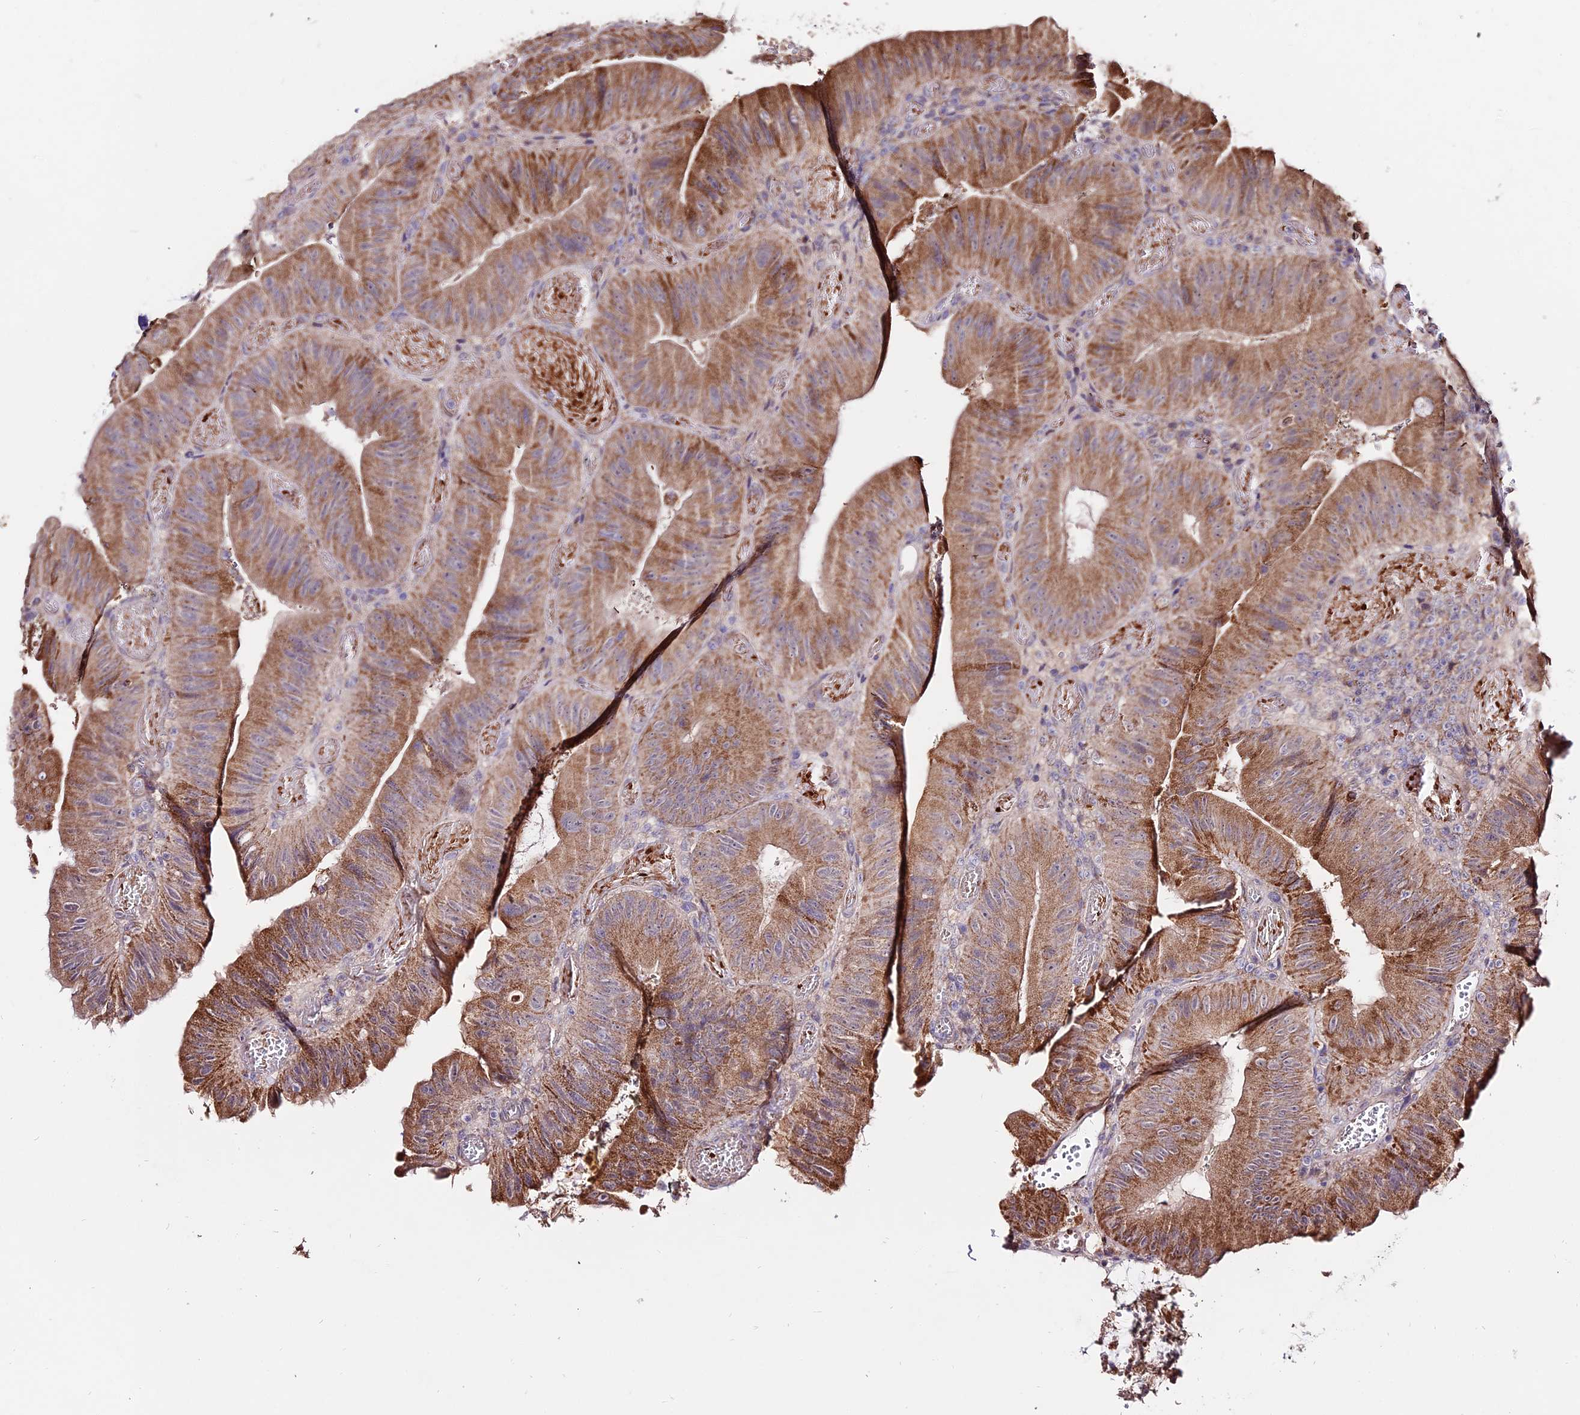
{"staining": {"intensity": "moderate", "quantity": ">75%", "location": "cytoplasmic/membranous"}, "tissue": "colorectal cancer", "cell_type": "Tumor cells", "image_type": "cancer", "snomed": [{"axis": "morphology", "description": "Adenocarcinoma, NOS"}, {"axis": "topography", "description": "Colon"}], "caption": "Approximately >75% of tumor cells in human colorectal adenocarcinoma exhibit moderate cytoplasmic/membranous protein staining as visualized by brown immunohistochemical staining.", "gene": "WDR5B", "patient": {"sex": "female", "age": 43}}